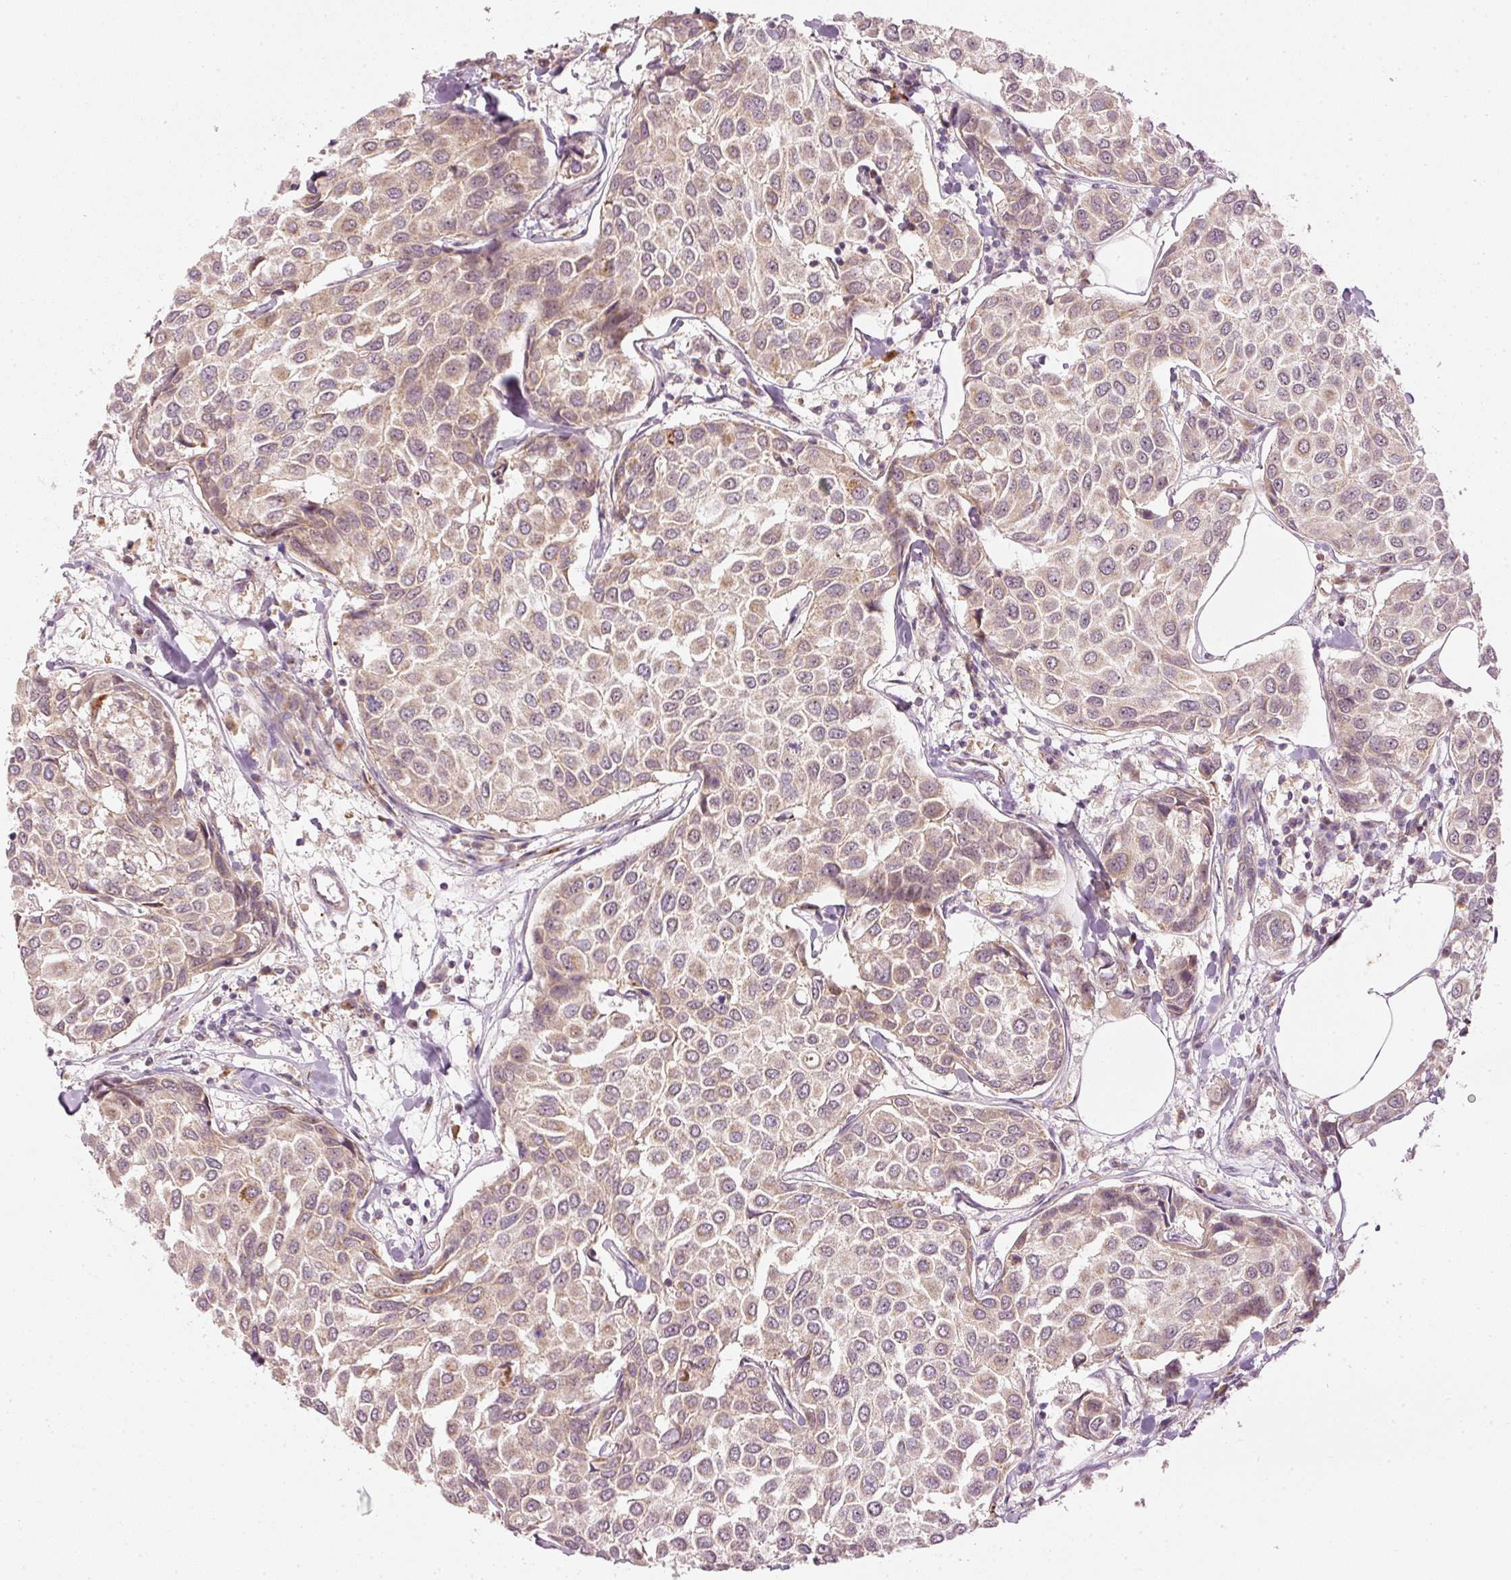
{"staining": {"intensity": "weak", "quantity": ">75%", "location": "cytoplasmic/membranous"}, "tissue": "breast cancer", "cell_type": "Tumor cells", "image_type": "cancer", "snomed": [{"axis": "morphology", "description": "Duct carcinoma"}, {"axis": "topography", "description": "Breast"}], "caption": "Breast cancer was stained to show a protein in brown. There is low levels of weak cytoplasmic/membranous expression in about >75% of tumor cells.", "gene": "CDC20B", "patient": {"sex": "female", "age": 55}}